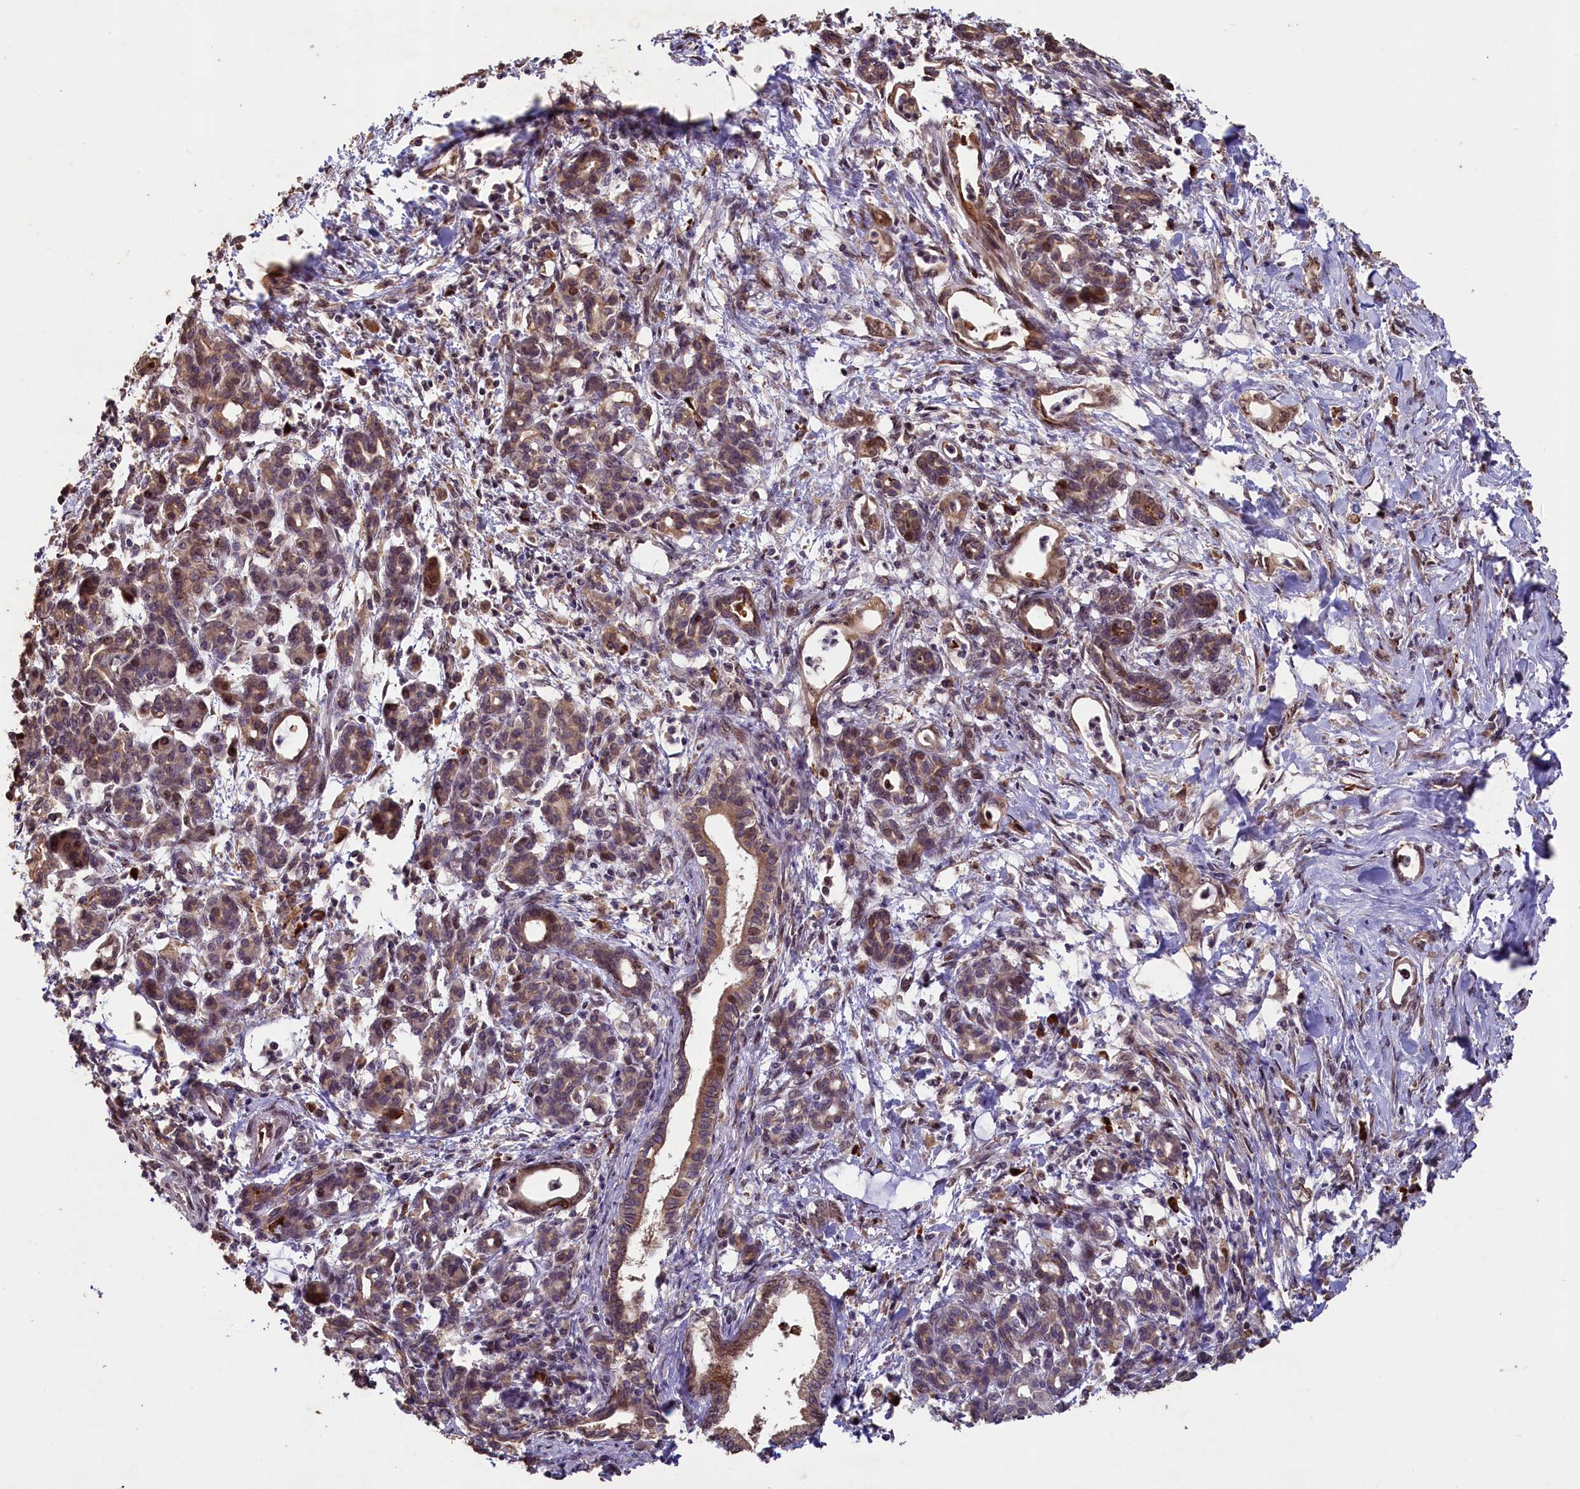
{"staining": {"intensity": "weak", "quantity": "25%-75%", "location": "cytoplasmic/membranous"}, "tissue": "pancreatic cancer", "cell_type": "Tumor cells", "image_type": "cancer", "snomed": [{"axis": "morphology", "description": "Adenocarcinoma, NOS"}, {"axis": "topography", "description": "Pancreas"}], "caption": "This histopathology image exhibits pancreatic cancer (adenocarcinoma) stained with IHC to label a protein in brown. The cytoplasmic/membranous of tumor cells show weak positivity for the protein. Nuclei are counter-stained blue.", "gene": "SLC38A7", "patient": {"sex": "female", "age": 55}}